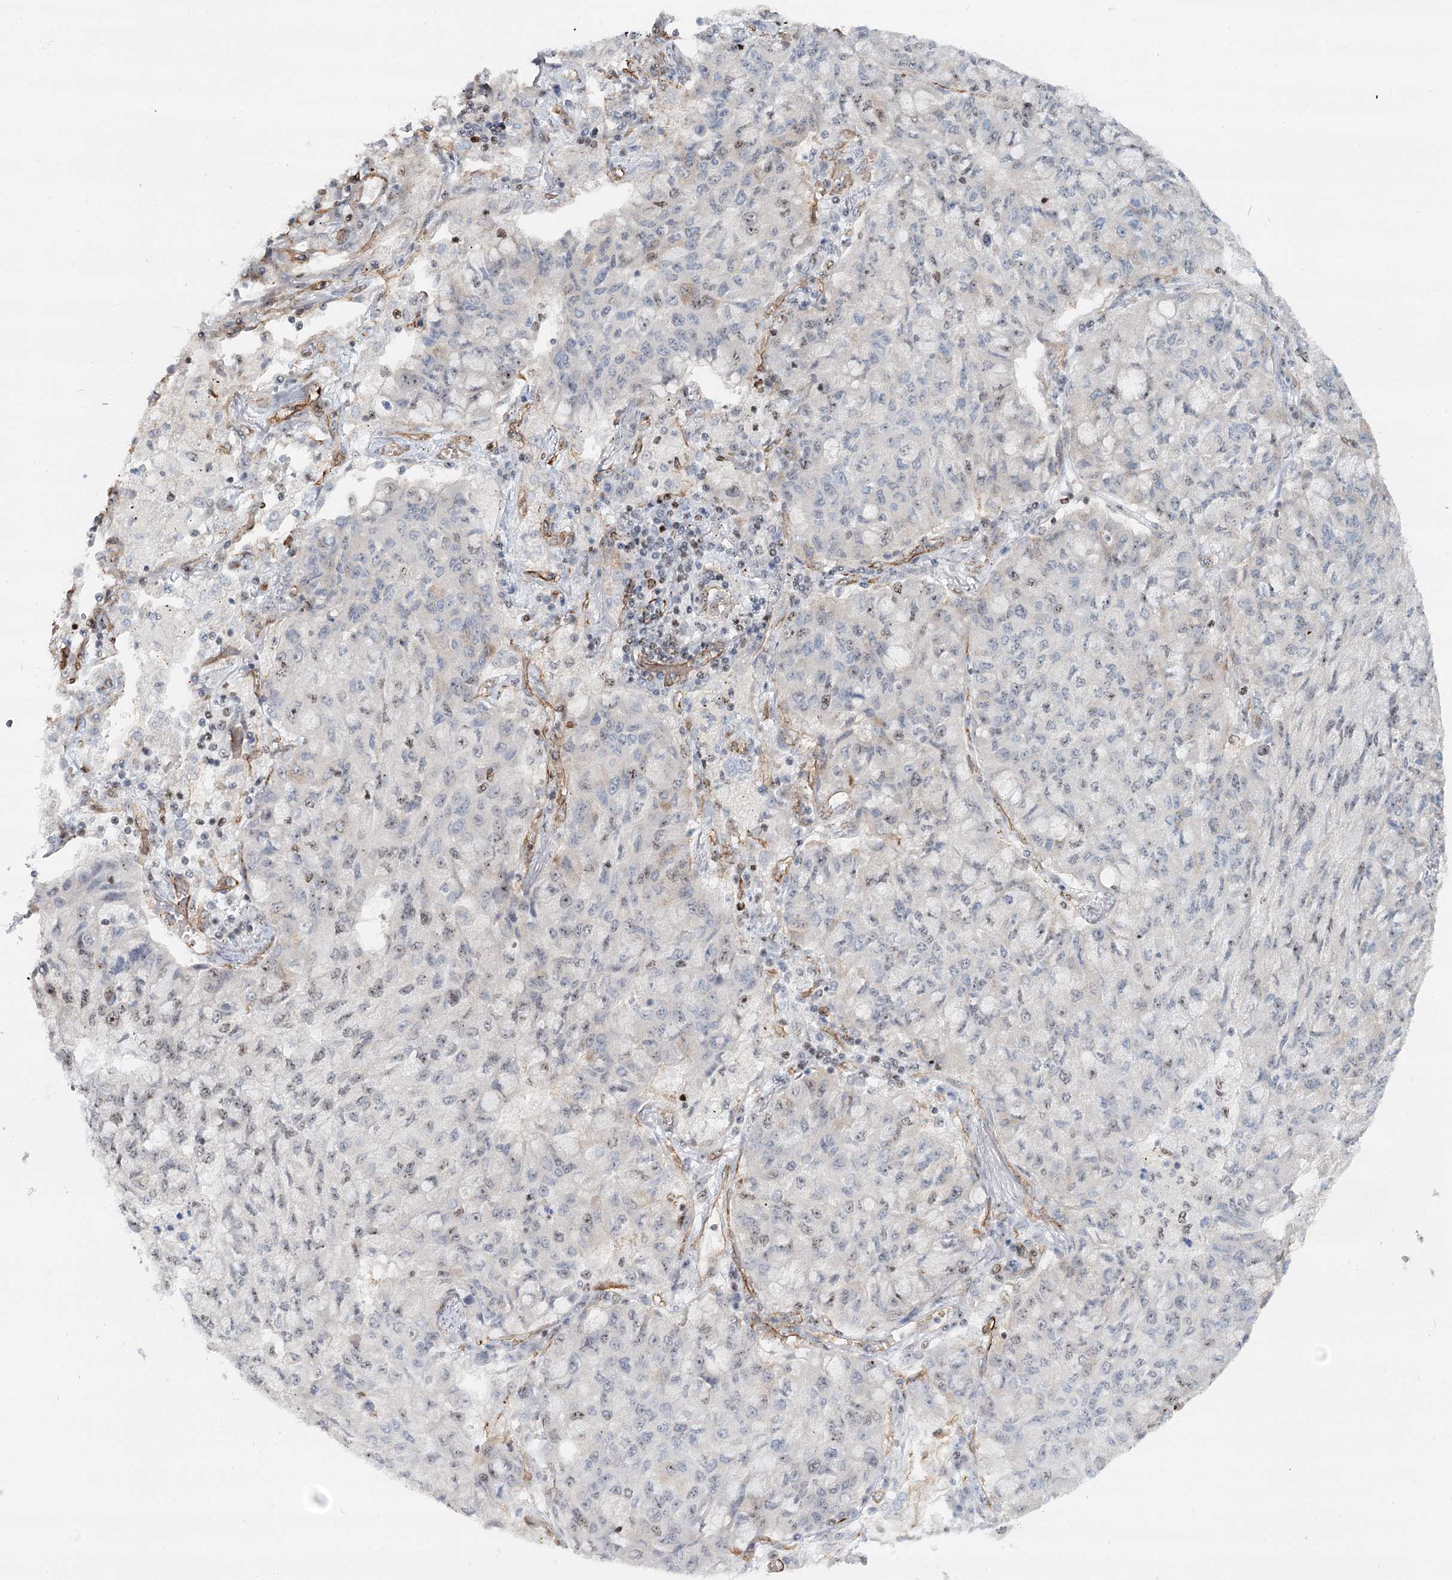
{"staining": {"intensity": "negative", "quantity": "none", "location": "none"}, "tissue": "lung cancer", "cell_type": "Tumor cells", "image_type": "cancer", "snomed": [{"axis": "morphology", "description": "Squamous cell carcinoma, NOS"}, {"axis": "topography", "description": "Lung"}], "caption": "Immunohistochemical staining of lung cancer (squamous cell carcinoma) shows no significant staining in tumor cells.", "gene": "ZFYVE28", "patient": {"sex": "male", "age": 74}}